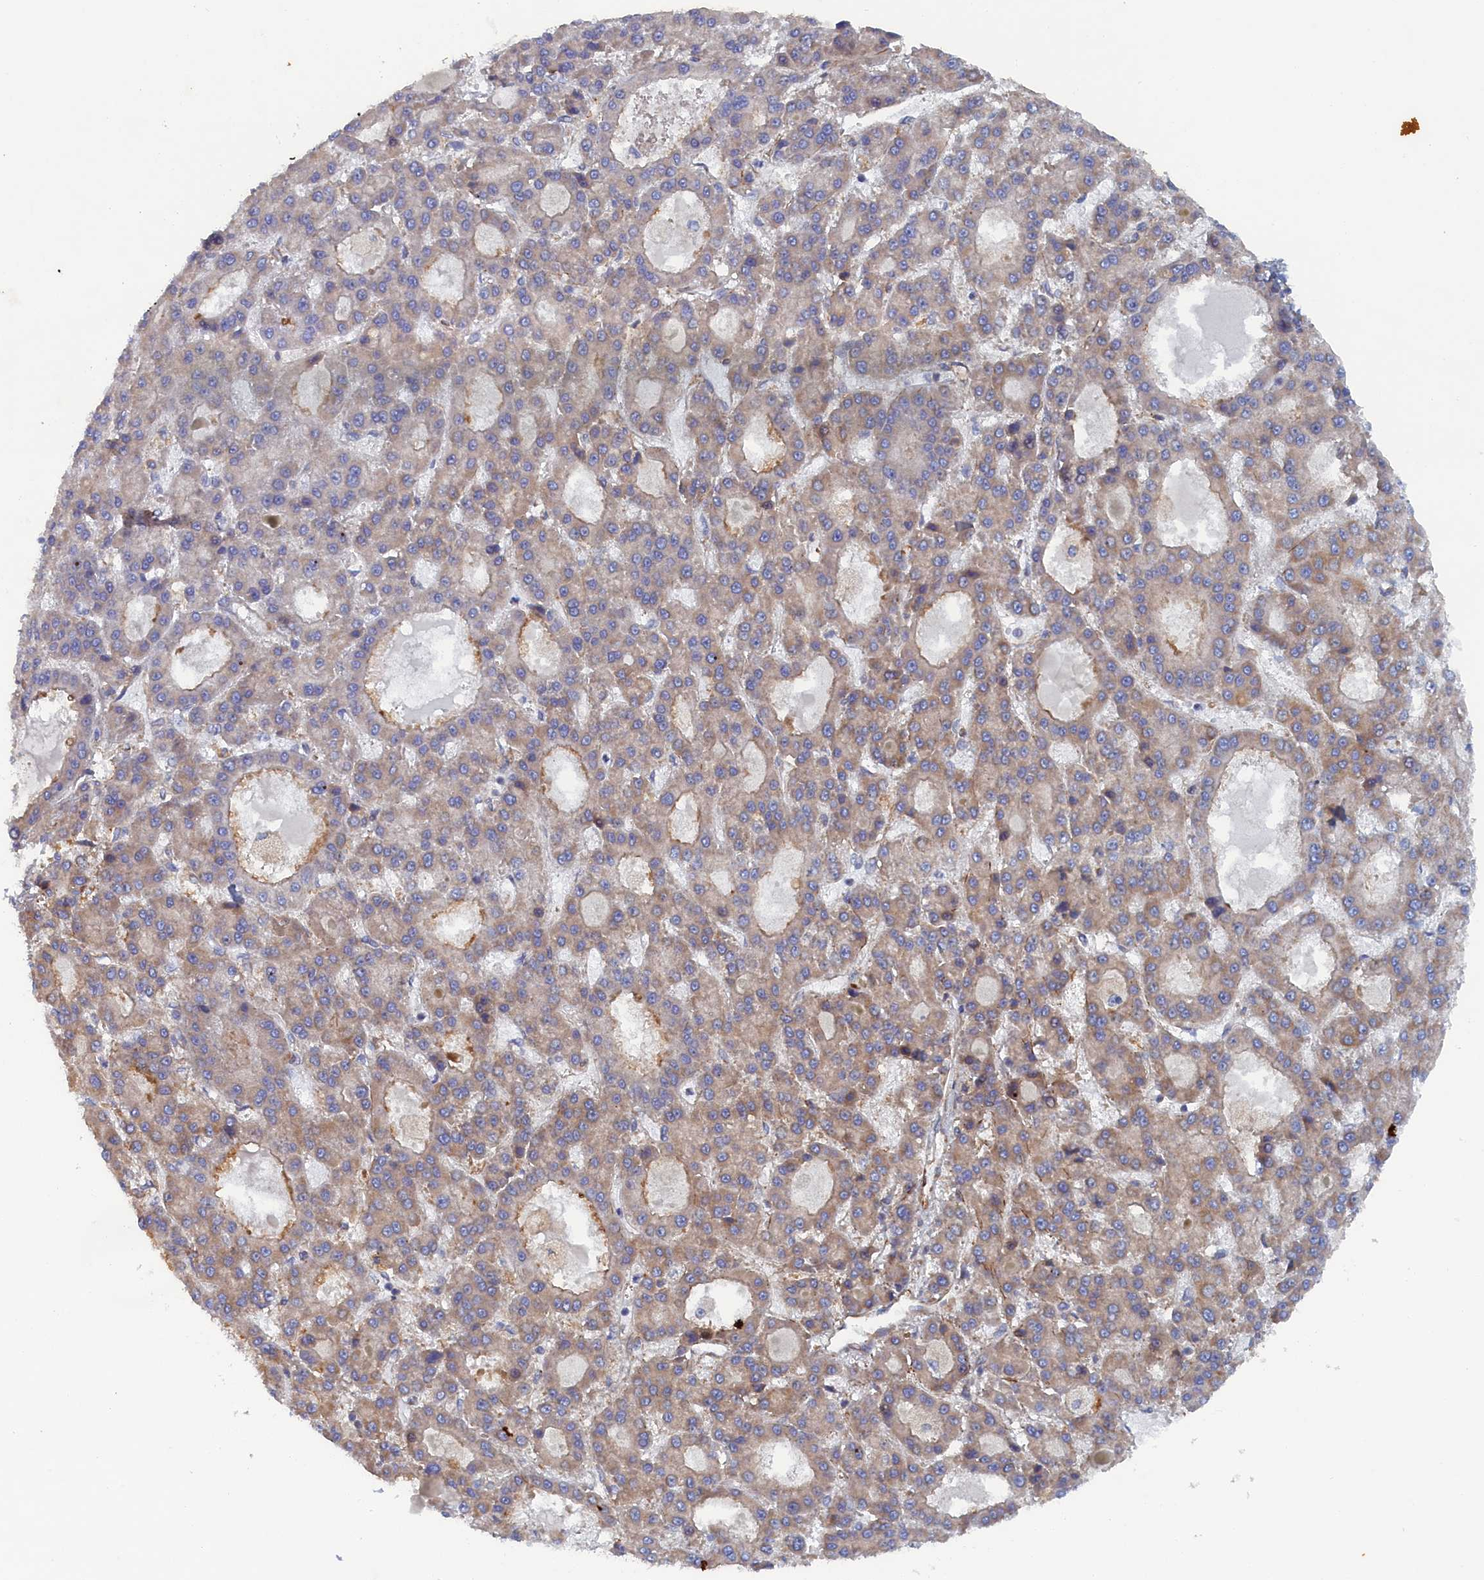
{"staining": {"intensity": "weak", "quantity": "<25%", "location": "cytoplasmic/membranous"}, "tissue": "liver cancer", "cell_type": "Tumor cells", "image_type": "cancer", "snomed": [{"axis": "morphology", "description": "Carcinoma, Hepatocellular, NOS"}, {"axis": "topography", "description": "Liver"}], "caption": "Immunohistochemistry (IHC) of human hepatocellular carcinoma (liver) exhibits no staining in tumor cells. (DAB immunohistochemistry (IHC) visualized using brightfield microscopy, high magnification).", "gene": "TMEM196", "patient": {"sex": "male", "age": 70}}